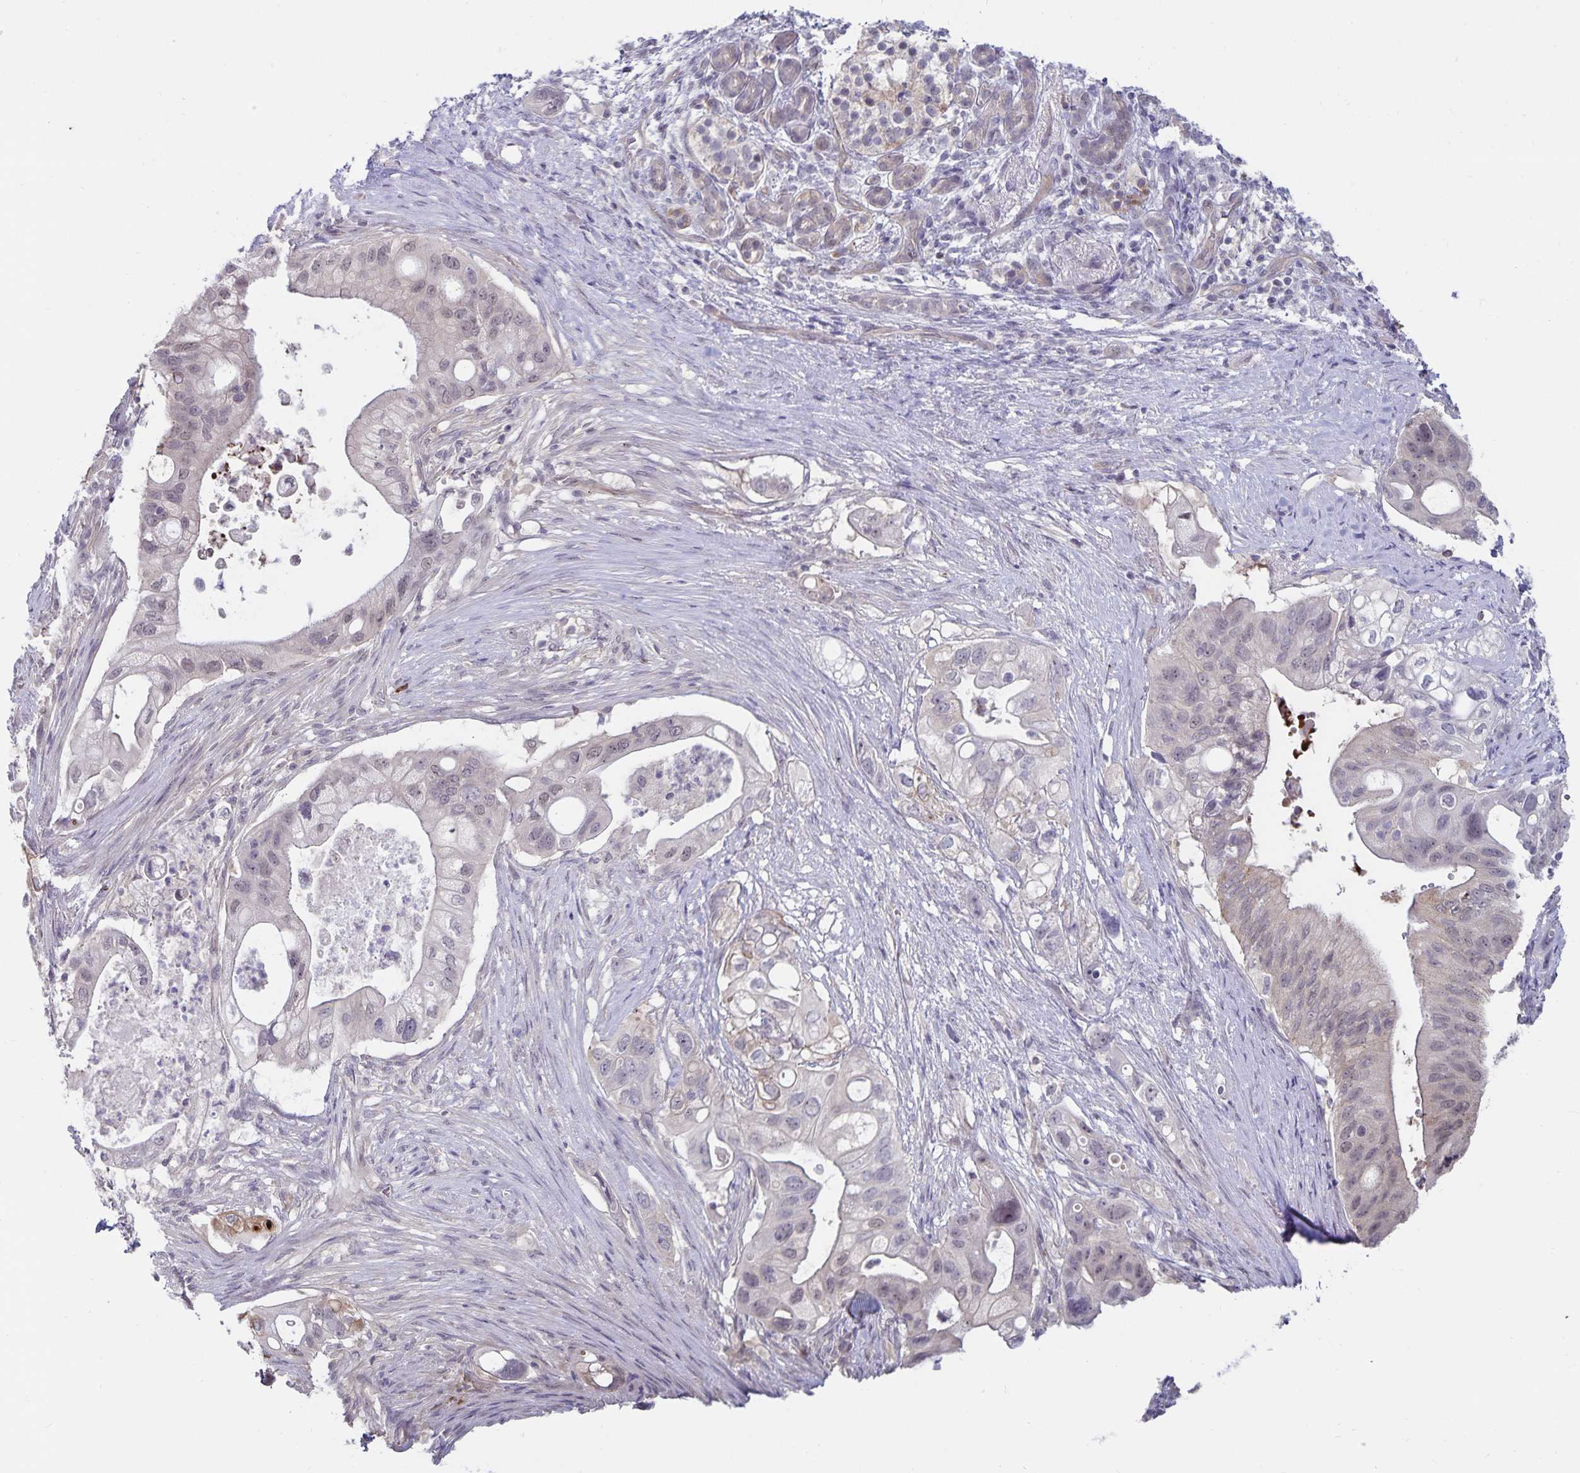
{"staining": {"intensity": "negative", "quantity": "none", "location": "none"}, "tissue": "pancreatic cancer", "cell_type": "Tumor cells", "image_type": "cancer", "snomed": [{"axis": "morphology", "description": "Adenocarcinoma, NOS"}, {"axis": "topography", "description": "Pancreas"}], "caption": "Tumor cells show no significant protein positivity in pancreatic cancer.", "gene": "CDKN2B", "patient": {"sex": "female", "age": 72}}